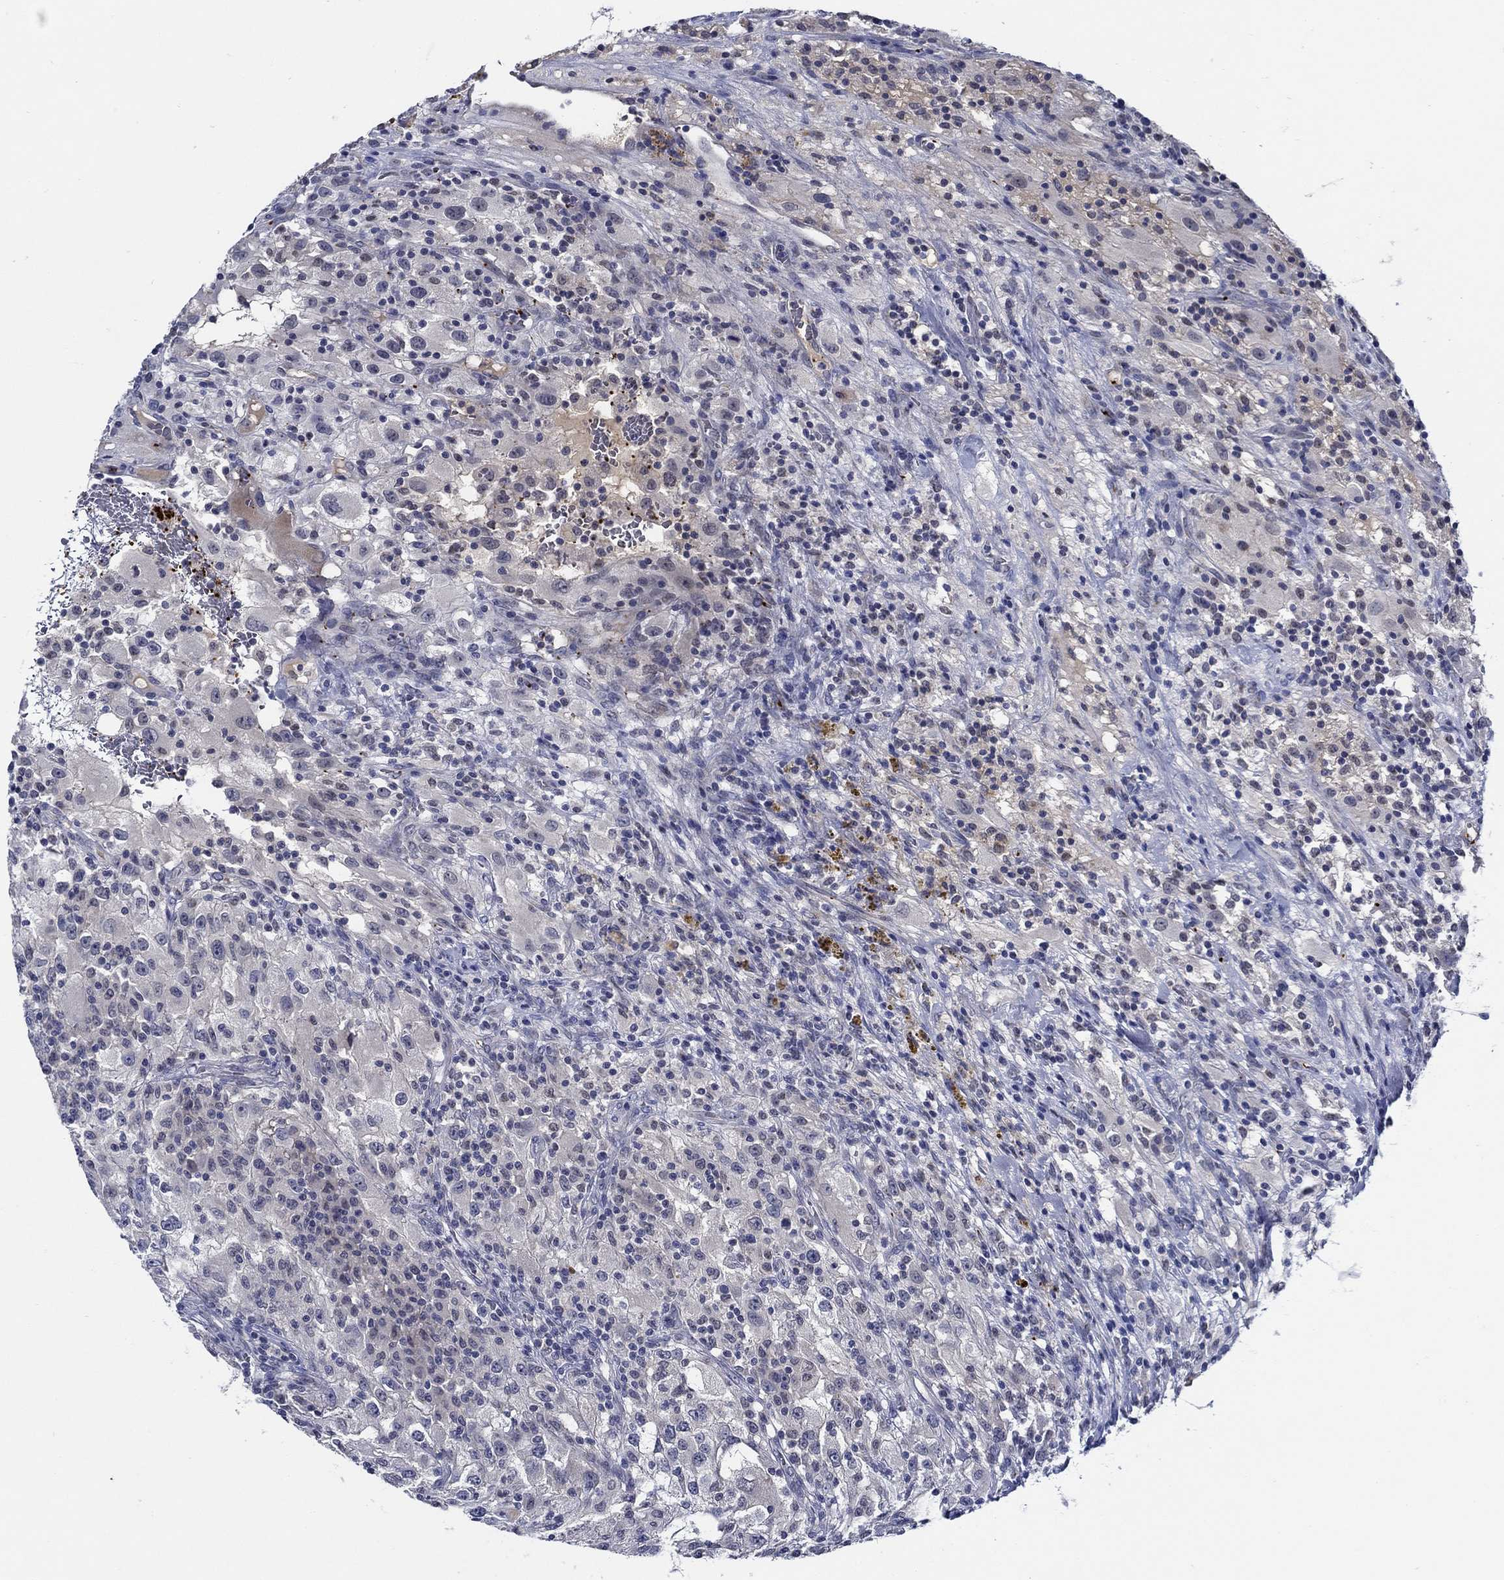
{"staining": {"intensity": "negative", "quantity": "none", "location": "none"}, "tissue": "renal cancer", "cell_type": "Tumor cells", "image_type": "cancer", "snomed": [{"axis": "morphology", "description": "Adenocarcinoma, NOS"}, {"axis": "topography", "description": "Kidney"}], "caption": "Tumor cells are negative for brown protein staining in renal cancer (adenocarcinoma).", "gene": "ALOX12", "patient": {"sex": "female", "age": 67}}